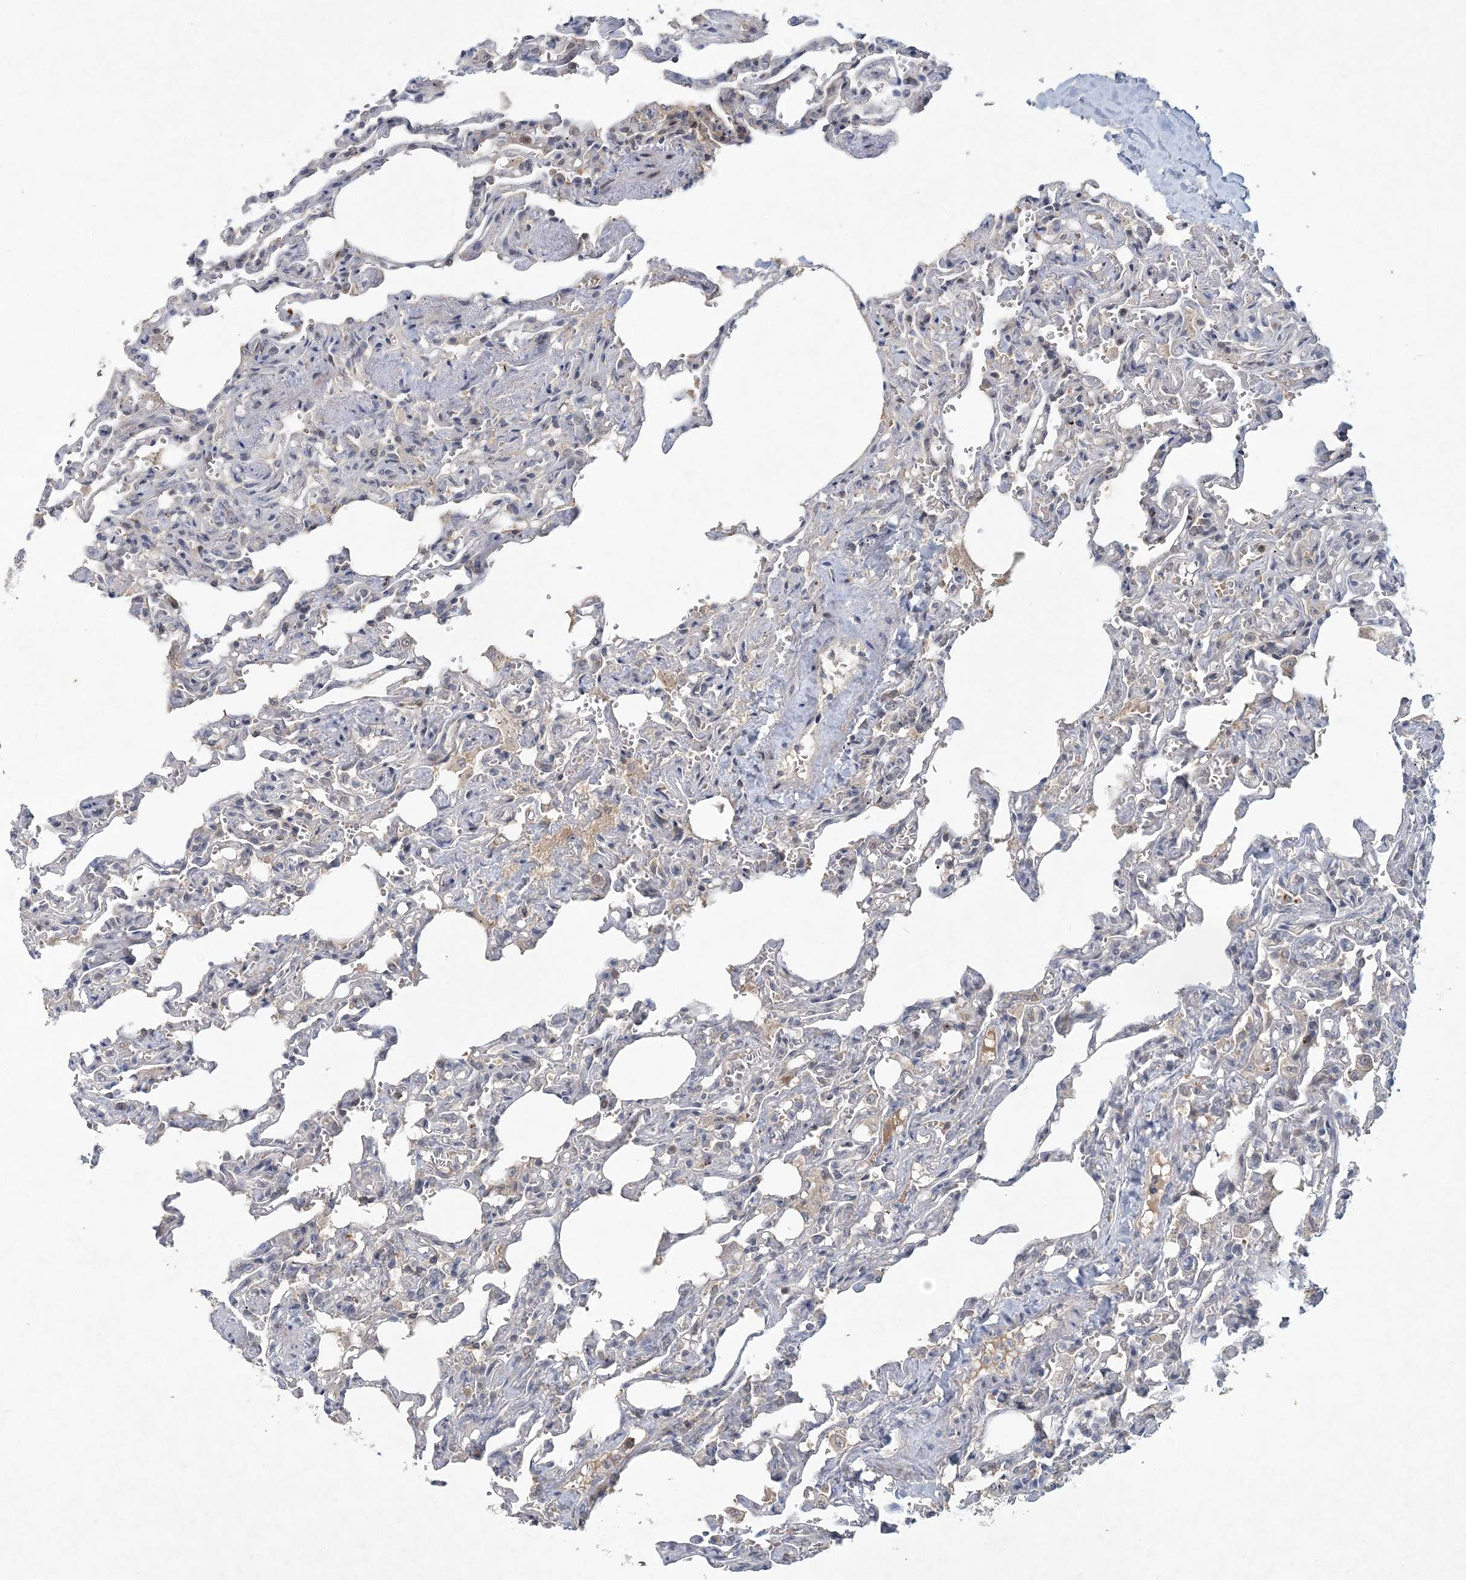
{"staining": {"intensity": "weak", "quantity": "<25%", "location": "cytoplasmic/membranous"}, "tissue": "lung", "cell_type": "Alveolar cells", "image_type": "normal", "snomed": [{"axis": "morphology", "description": "Normal tissue, NOS"}, {"axis": "topography", "description": "Lung"}], "caption": "High magnification brightfield microscopy of unremarkable lung stained with DAB (brown) and counterstained with hematoxylin (blue): alveolar cells show no significant positivity.", "gene": "RNF25", "patient": {"sex": "male", "age": 21}}